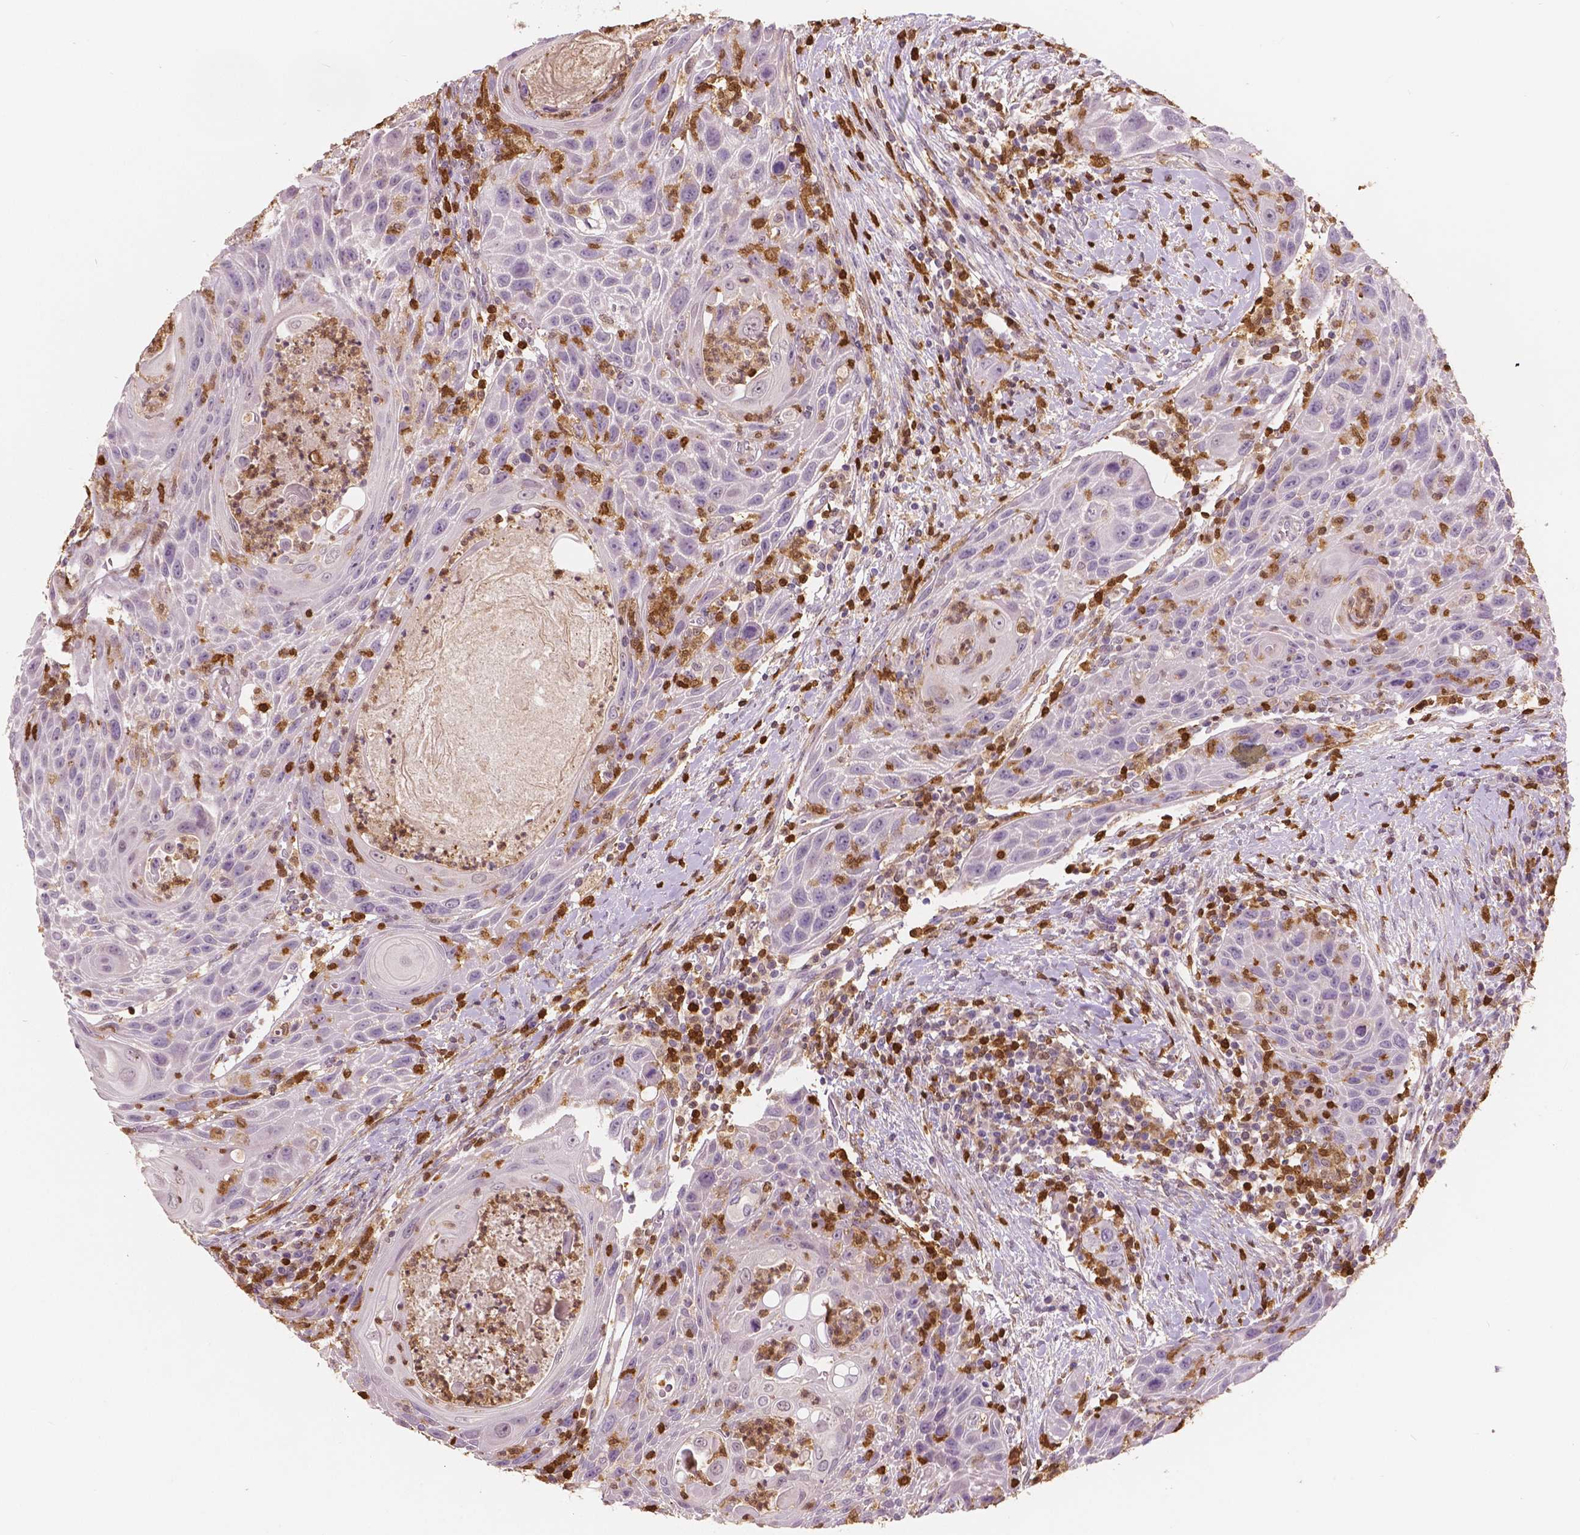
{"staining": {"intensity": "negative", "quantity": "none", "location": "none"}, "tissue": "head and neck cancer", "cell_type": "Tumor cells", "image_type": "cancer", "snomed": [{"axis": "morphology", "description": "Squamous cell carcinoma, NOS"}, {"axis": "topography", "description": "Head-Neck"}], "caption": "IHC micrograph of neoplastic tissue: human head and neck cancer stained with DAB shows no significant protein expression in tumor cells. (Immunohistochemistry (ihc), brightfield microscopy, high magnification).", "gene": "S100A4", "patient": {"sex": "male", "age": 69}}